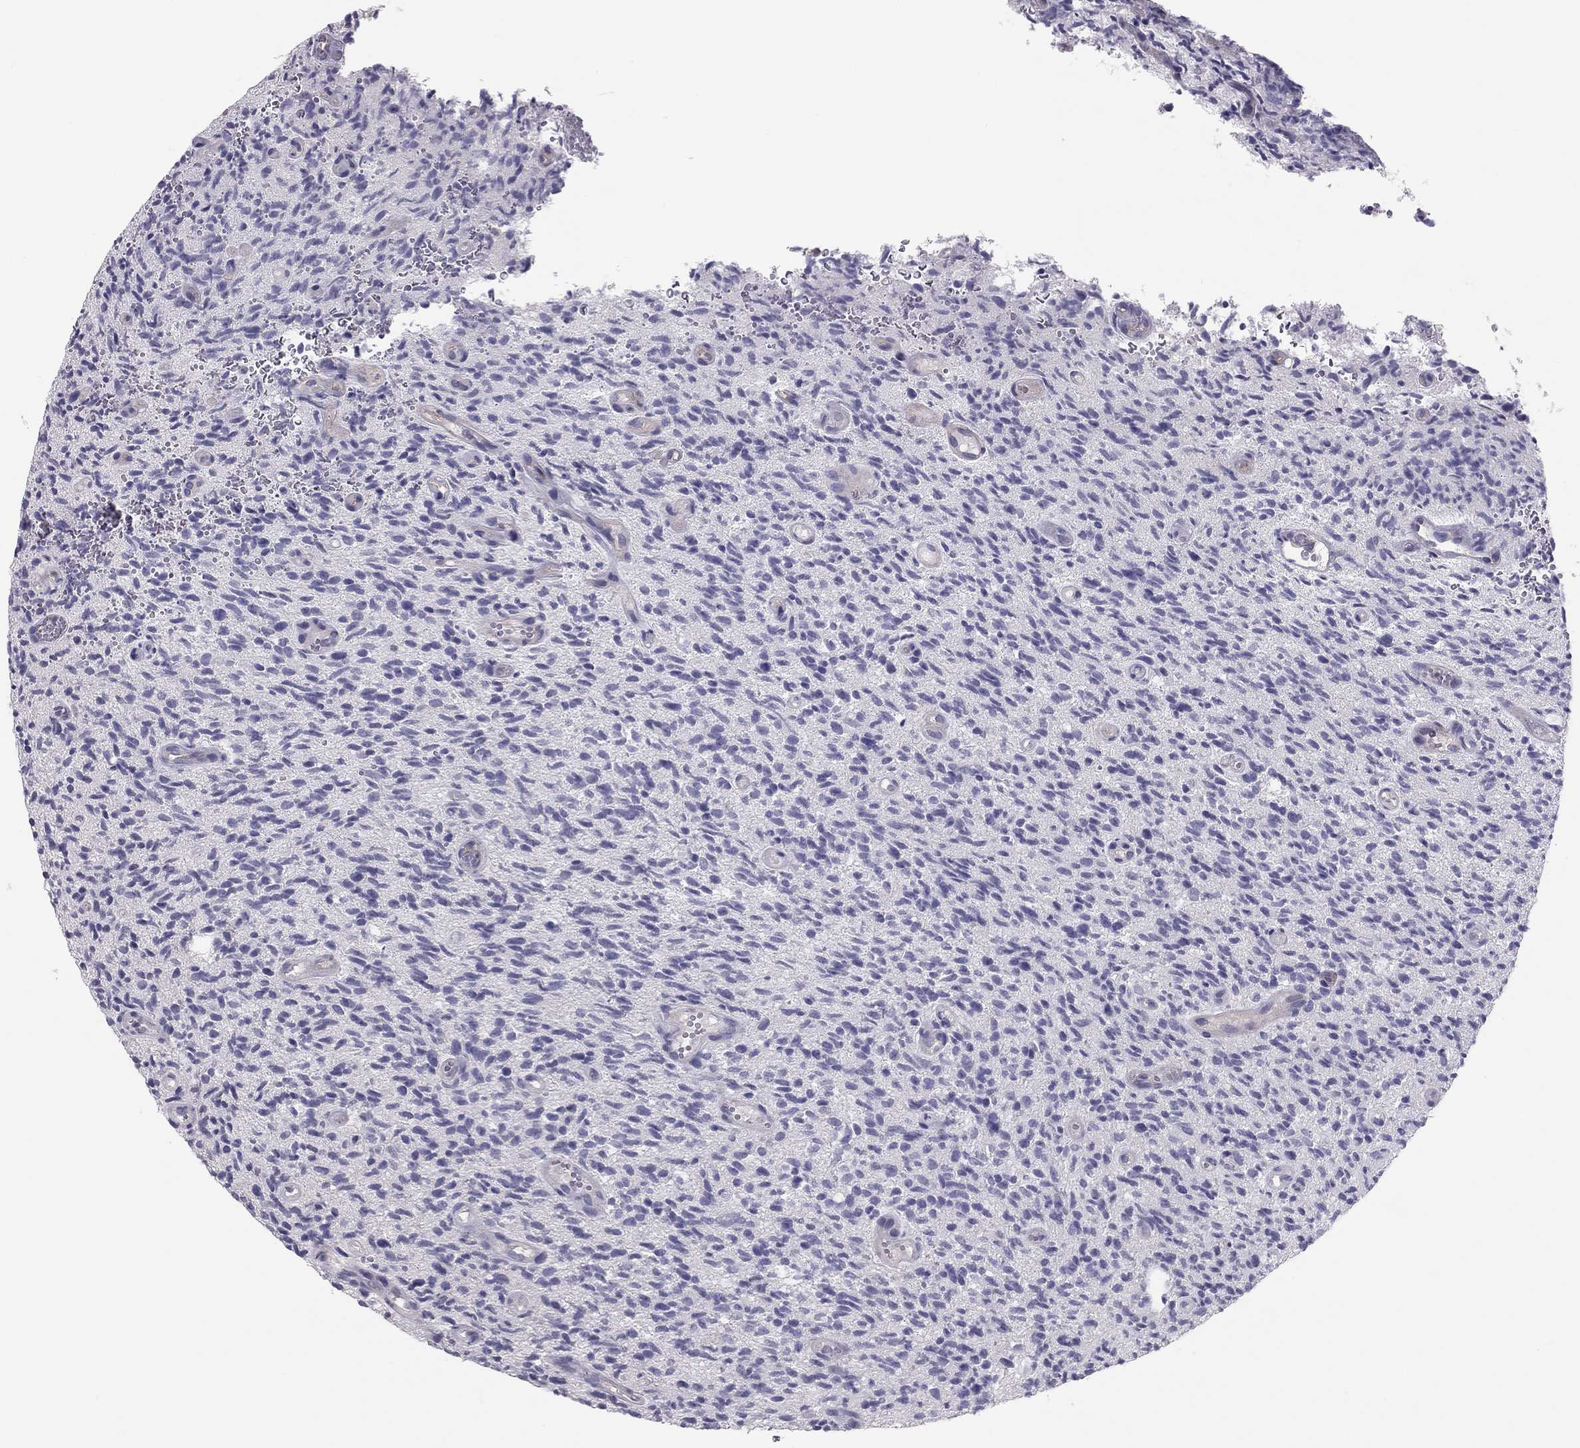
{"staining": {"intensity": "negative", "quantity": "none", "location": "none"}, "tissue": "glioma", "cell_type": "Tumor cells", "image_type": "cancer", "snomed": [{"axis": "morphology", "description": "Glioma, malignant, High grade"}, {"axis": "topography", "description": "Brain"}], "caption": "Immunohistochemistry (IHC) photomicrograph of glioma stained for a protein (brown), which demonstrates no expression in tumor cells. Nuclei are stained in blue.", "gene": "ADORA2A", "patient": {"sex": "male", "age": 64}}